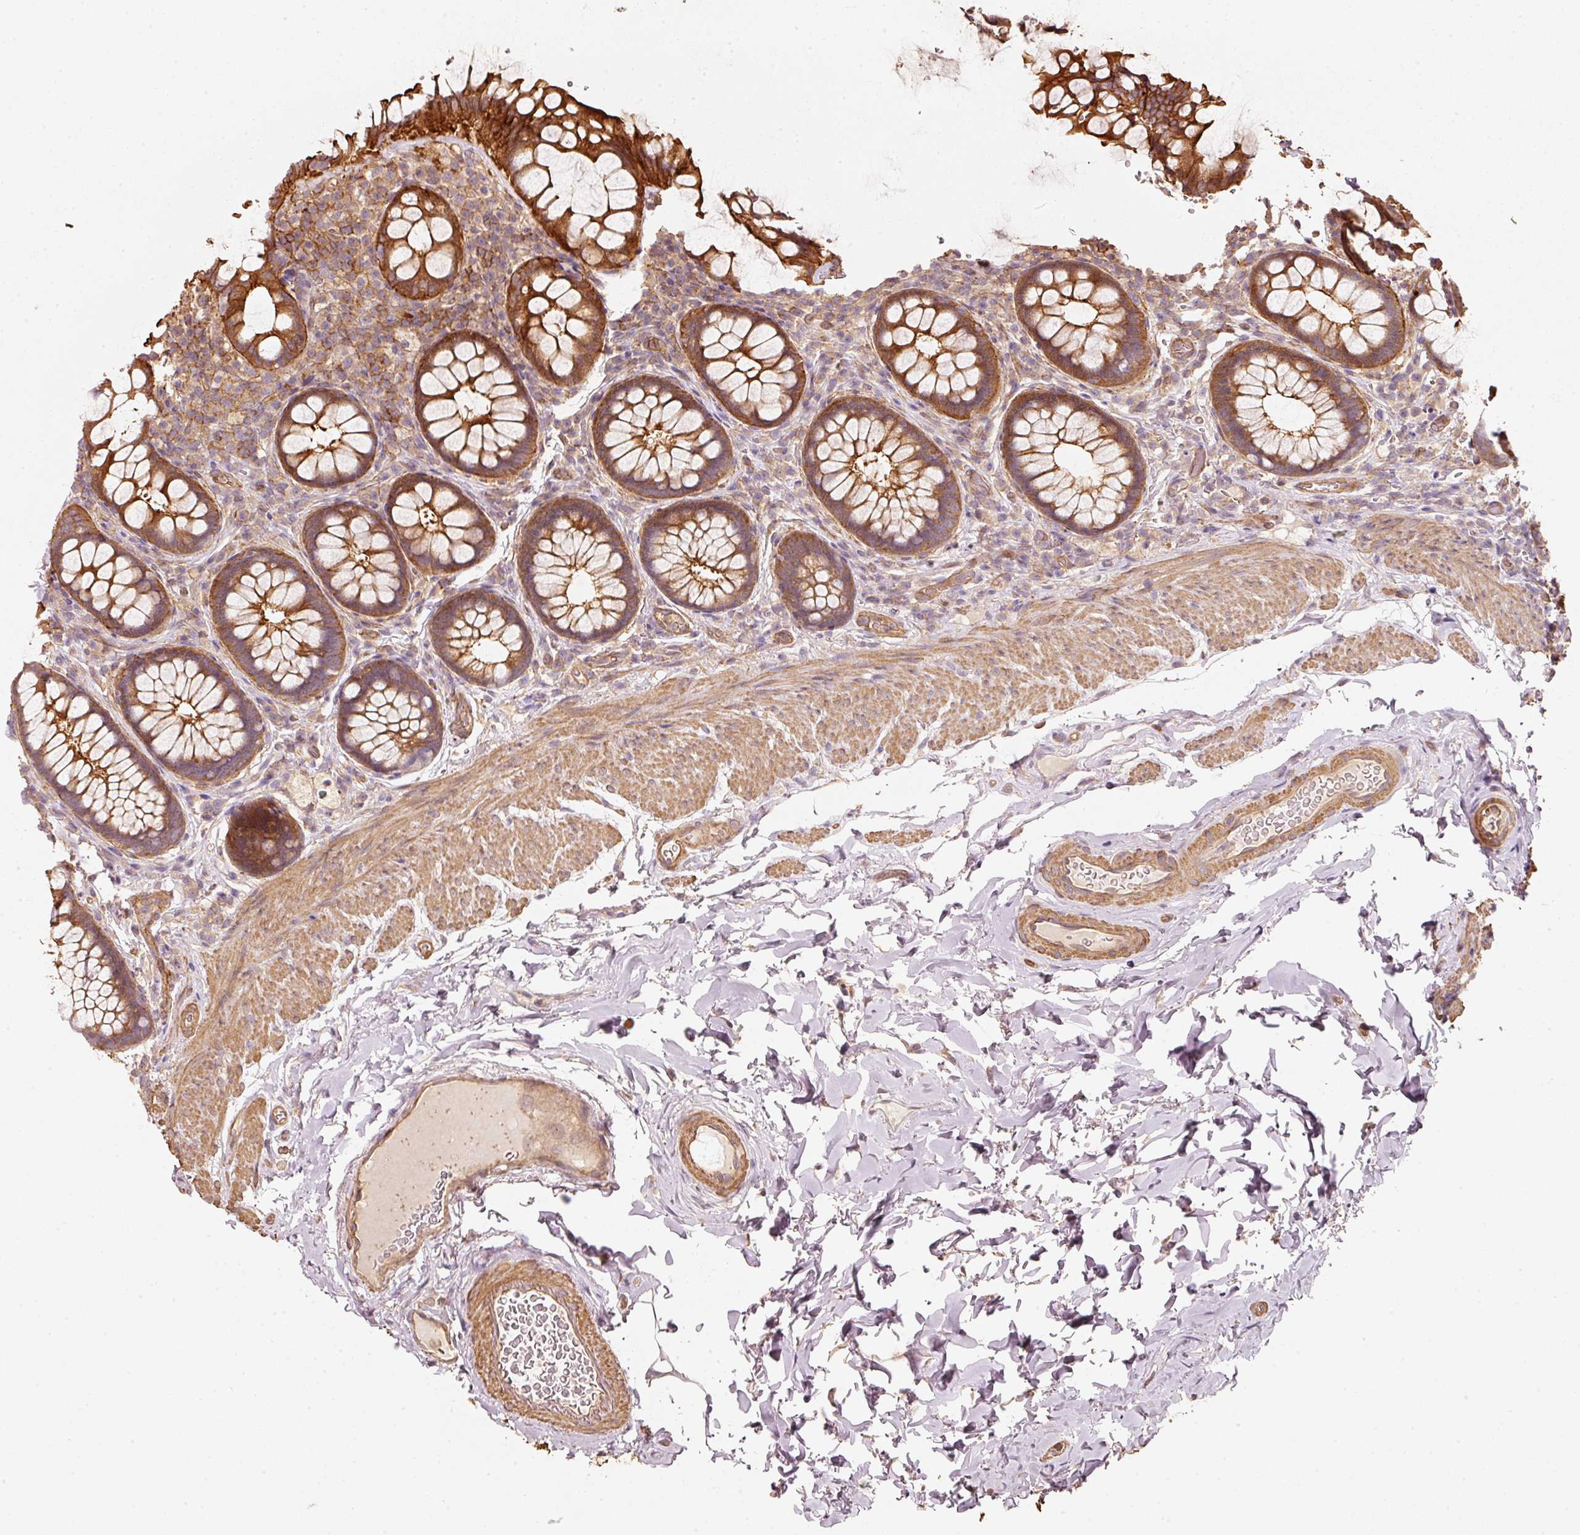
{"staining": {"intensity": "strong", "quantity": ">75%", "location": "cytoplasmic/membranous"}, "tissue": "rectum", "cell_type": "Glandular cells", "image_type": "normal", "snomed": [{"axis": "morphology", "description": "Normal tissue, NOS"}, {"axis": "topography", "description": "Rectum"}], "caption": "Protein analysis of benign rectum shows strong cytoplasmic/membranous expression in approximately >75% of glandular cells. (IHC, brightfield microscopy, high magnification).", "gene": "CEP95", "patient": {"sex": "female", "age": 69}}